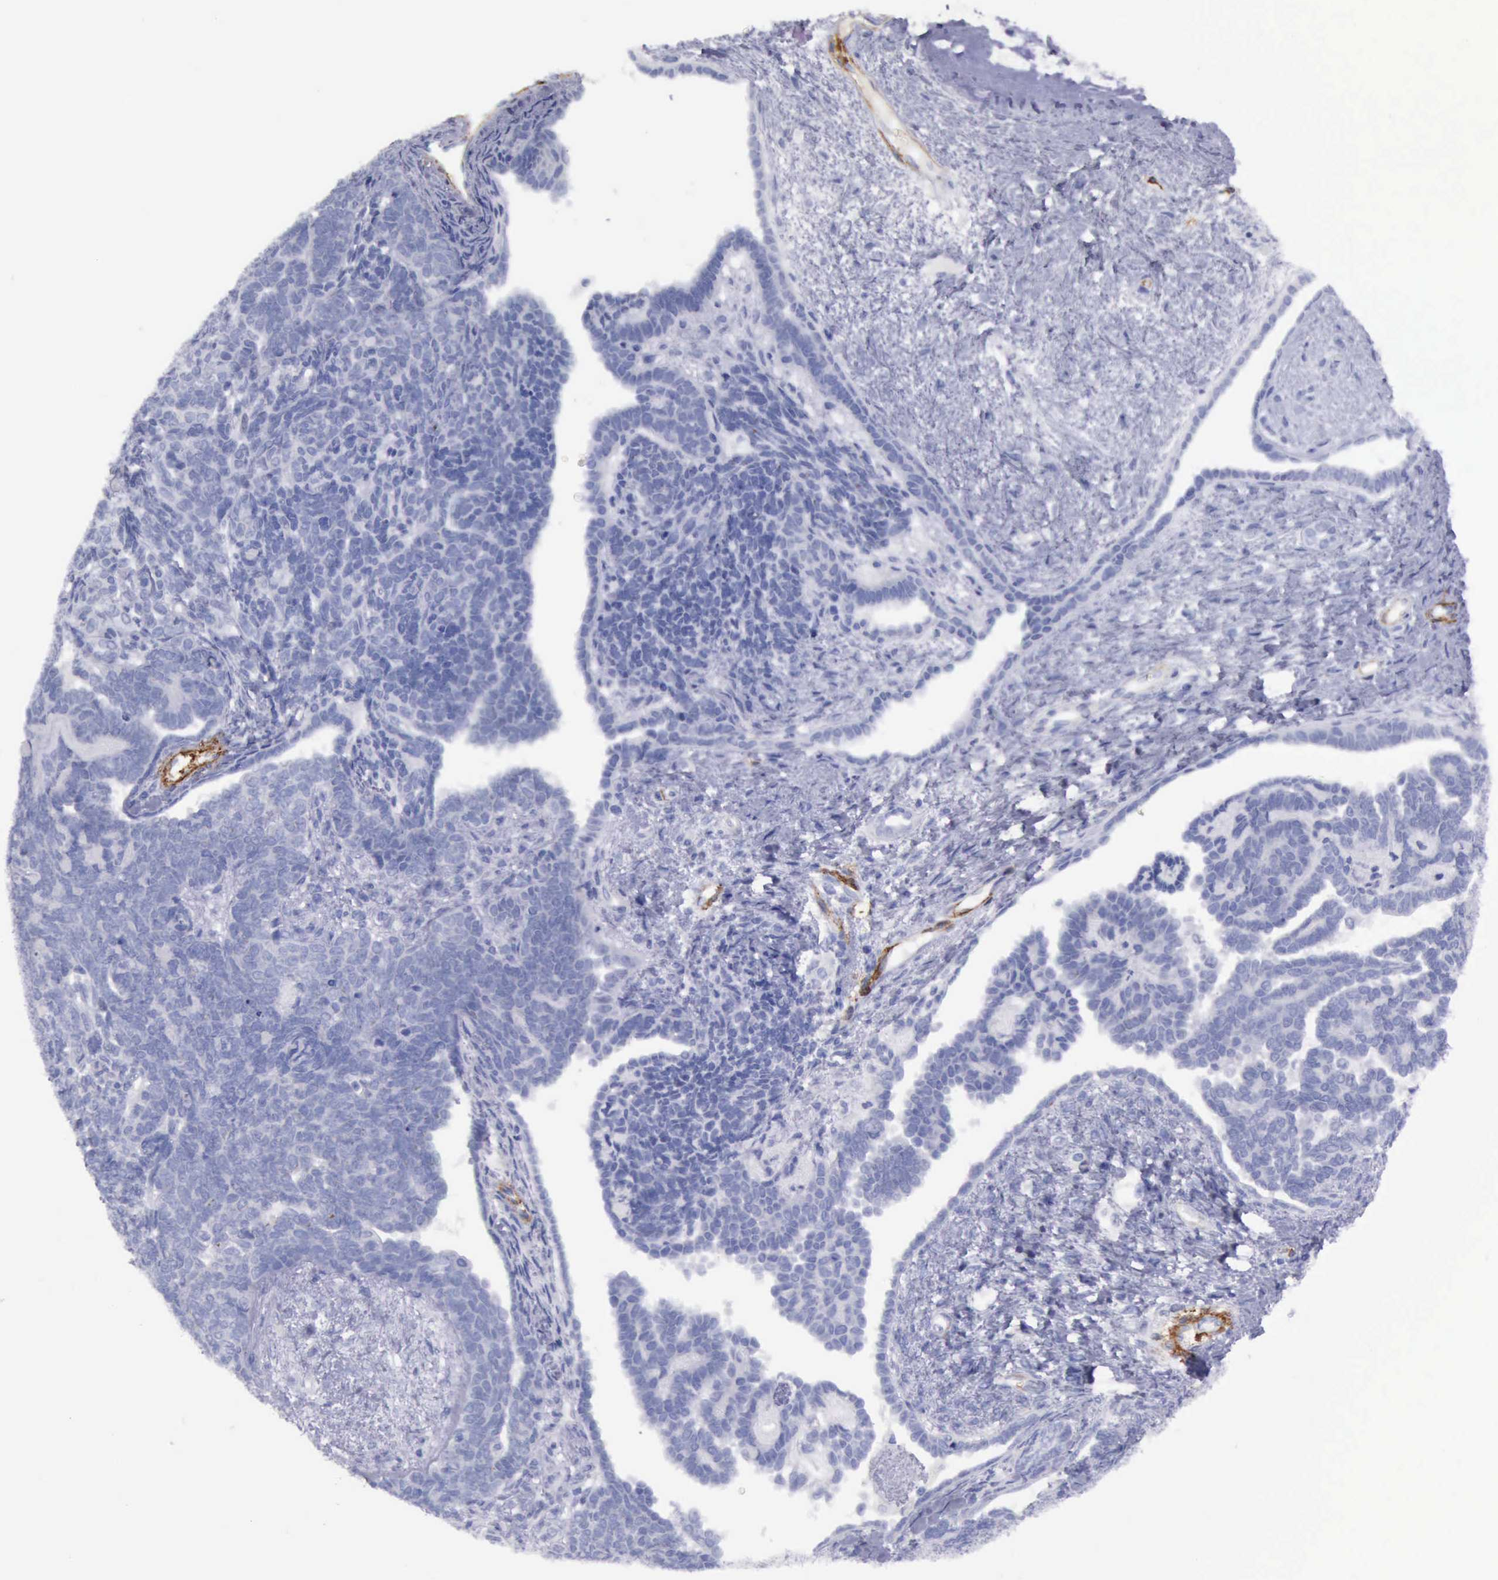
{"staining": {"intensity": "negative", "quantity": "none", "location": "none"}, "tissue": "endometrial cancer", "cell_type": "Tumor cells", "image_type": "cancer", "snomed": [{"axis": "morphology", "description": "Neoplasm, malignant, NOS"}, {"axis": "topography", "description": "Endometrium"}], "caption": "This is a histopathology image of immunohistochemistry staining of endometrial cancer, which shows no staining in tumor cells.", "gene": "AOC3", "patient": {"sex": "female", "age": 74}}